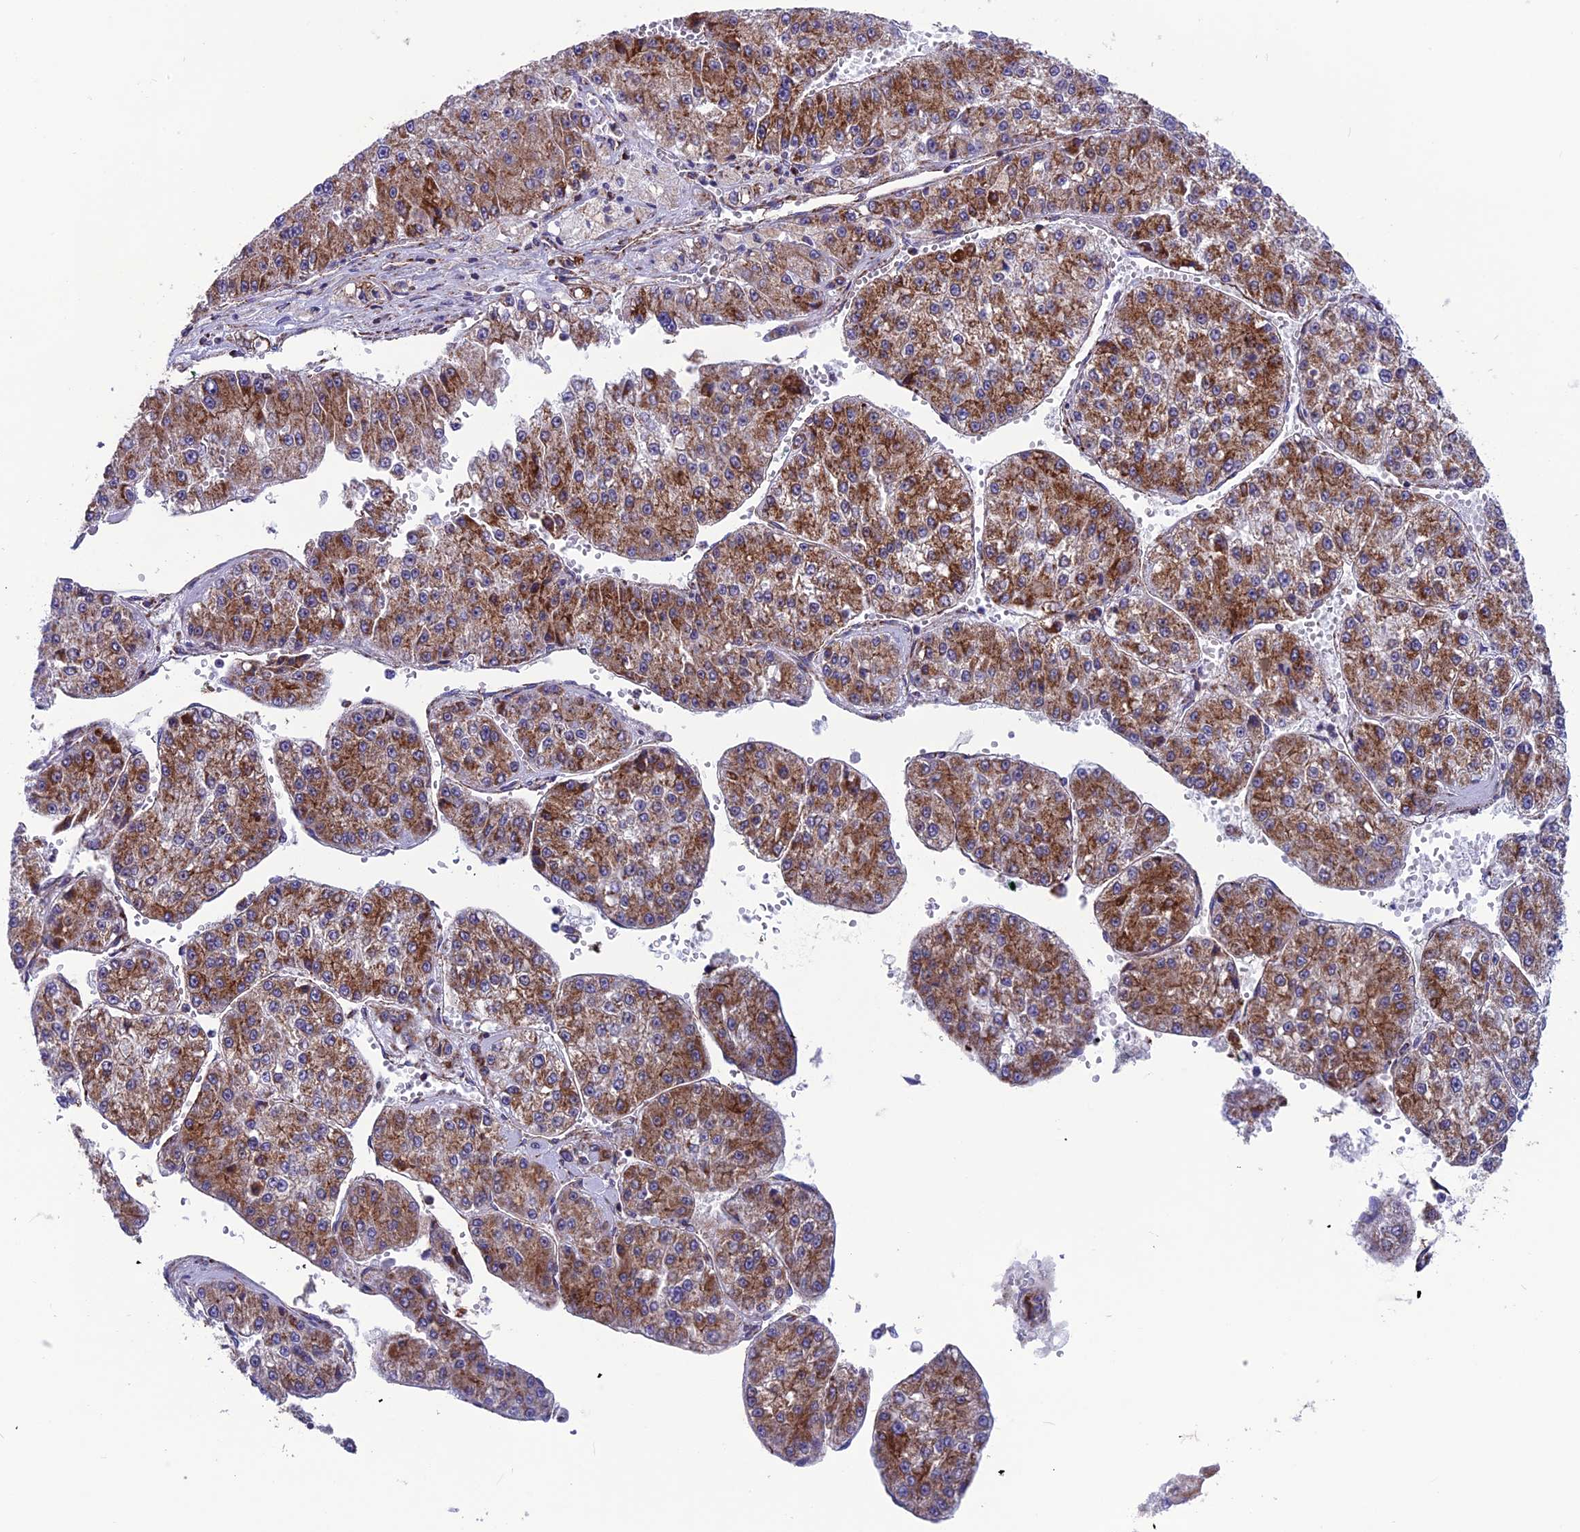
{"staining": {"intensity": "moderate", "quantity": ">75%", "location": "cytoplasmic/membranous"}, "tissue": "liver cancer", "cell_type": "Tumor cells", "image_type": "cancer", "snomed": [{"axis": "morphology", "description": "Carcinoma, Hepatocellular, NOS"}, {"axis": "topography", "description": "Liver"}], "caption": "Immunohistochemical staining of human liver hepatocellular carcinoma displays medium levels of moderate cytoplasmic/membranous staining in about >75% of tumor cells.", "gene": "MRPS18B", "patient": {"sex": "female", "age": 73}}